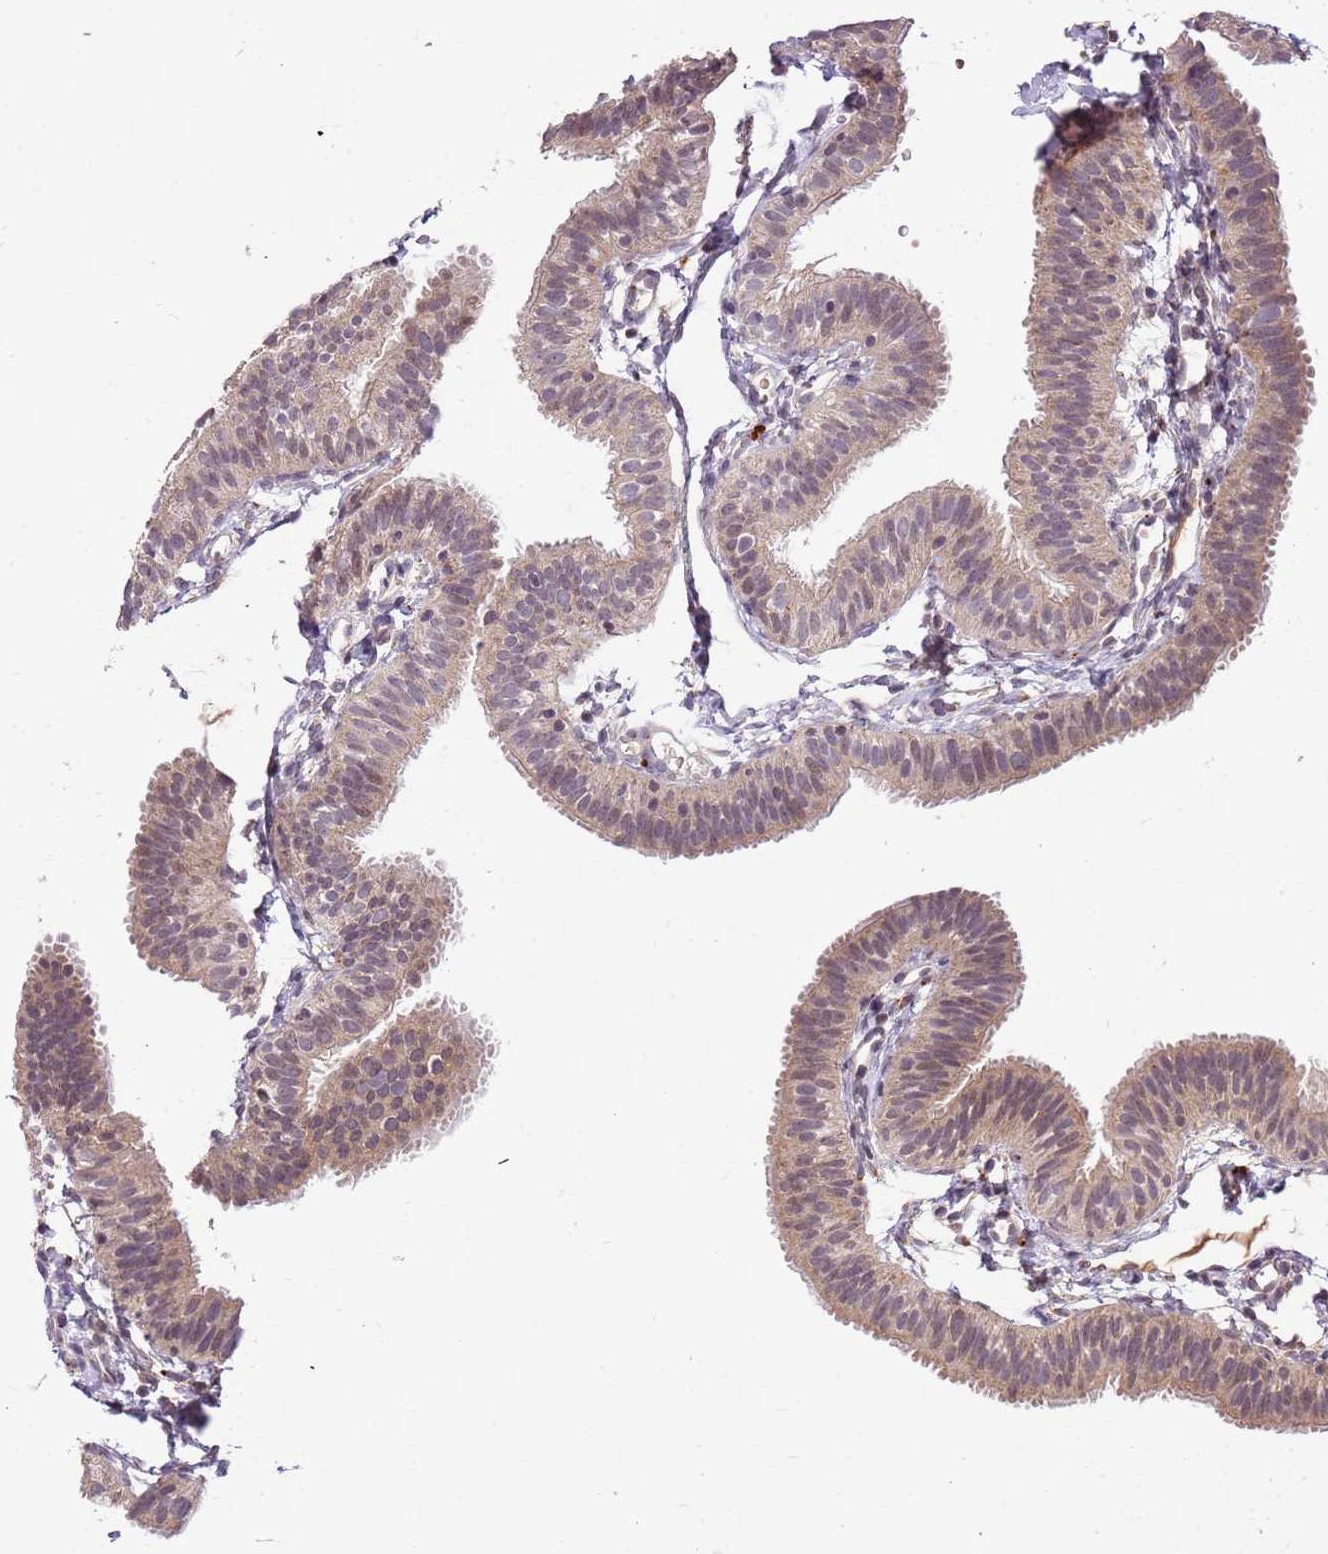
{"staining": {"intensity": "weak", "quantity": "25%-75%", "location": "cytoplasmic/membranous"}, "tissue": "fallopian tube", "cell_type": "Glandular cells", "image_type": "normal", "snomed": [{"axis": "morphology", "description": "Normal tissue, NOS"}, {"axis": "topography", "description": "Fallopian tube"}], "caption": "The histopathology image displays immunohistochemical staining of normal fallopian tube. There is weak cytoplasmic/membranous expression is appreciated in about 25%-75% of glandular cells.", "gene": "SAMSN1", "patient": {"sex": "female", "age": 35}}